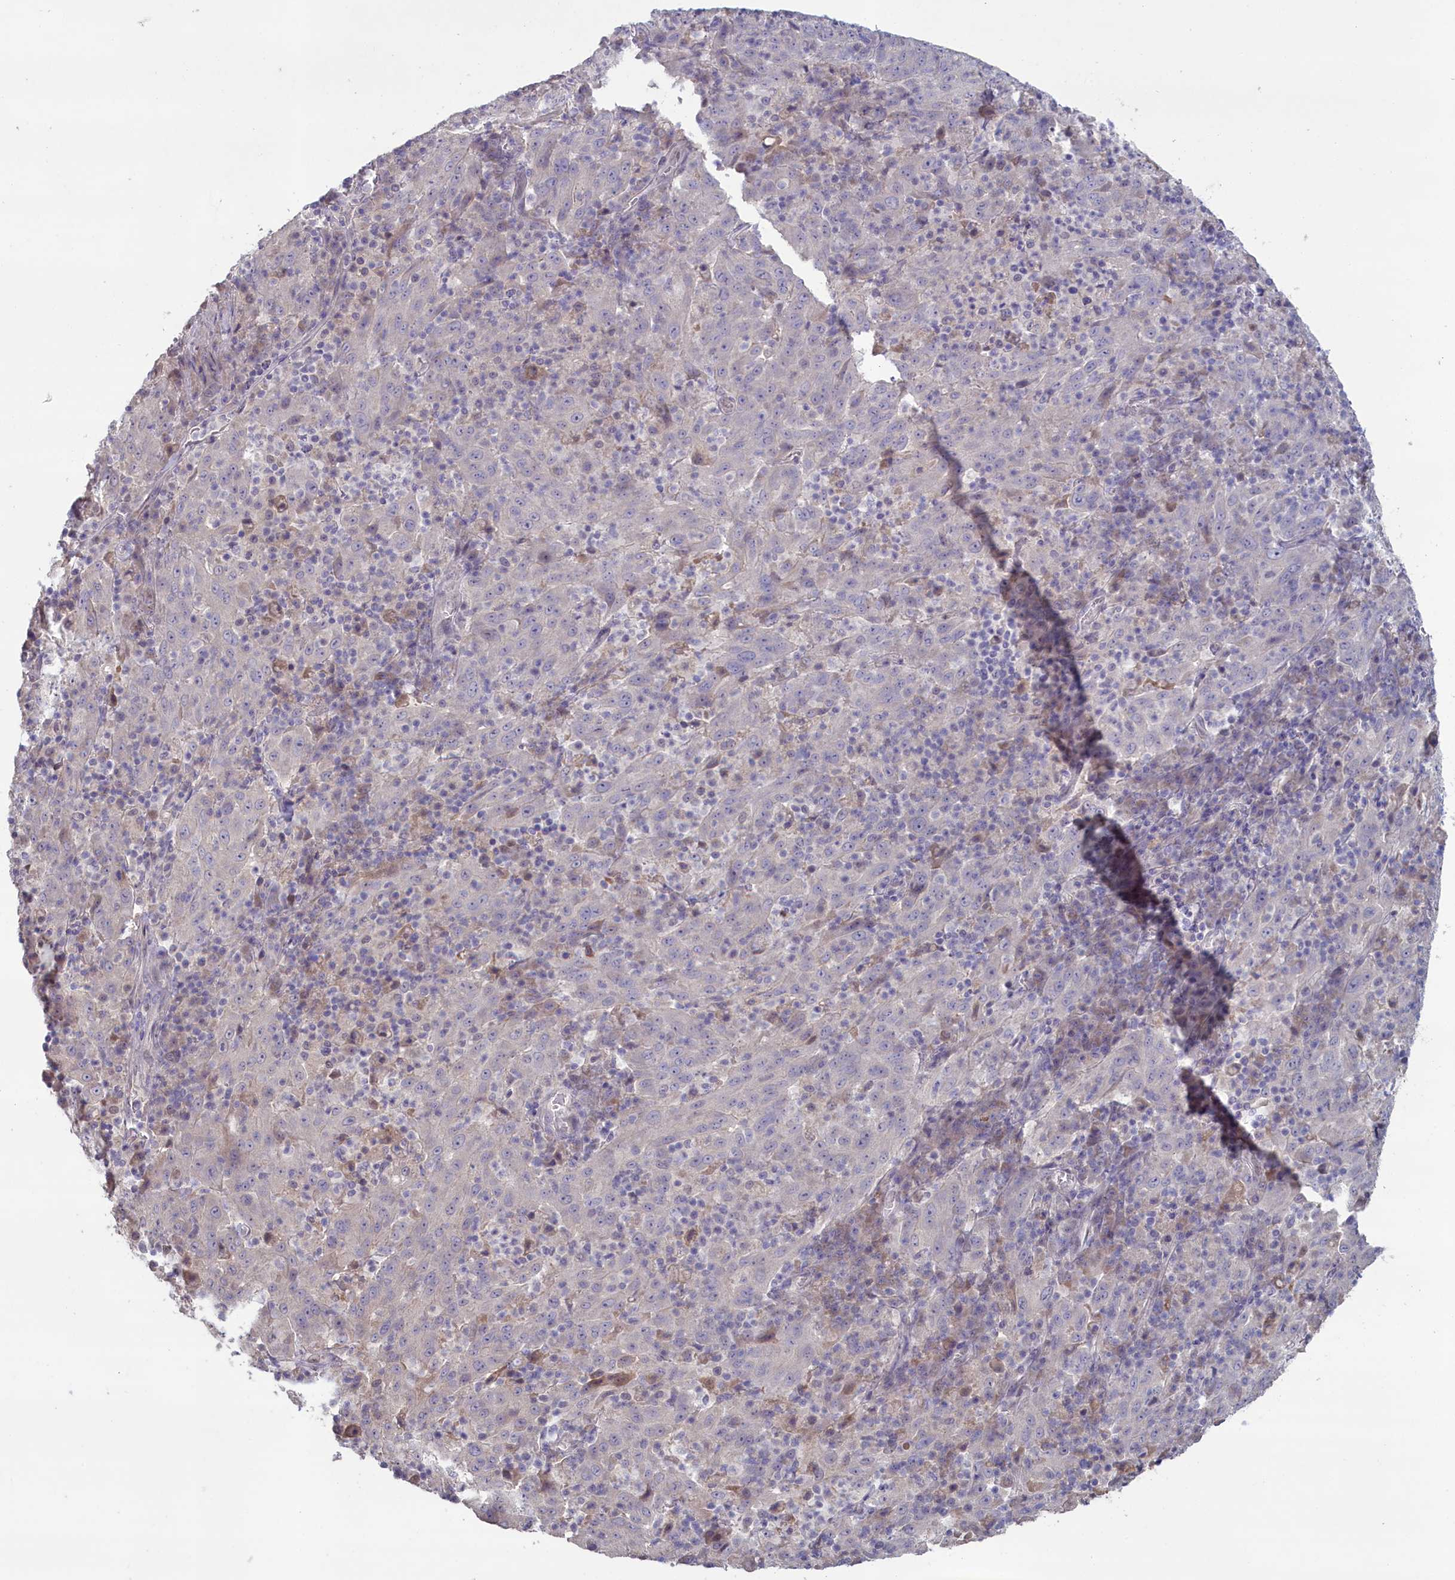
{"staining": {"intensity": "negative", "quantity": "none", "location": "none"}, "tissue": "pancreatic cancer", "cell_type": "Tumor cells", "image_type": "cancer", "snomed": [{"axis": "morphology", "description": "Adenocarcinoma, NOS"}, {"axis": "topography", "description": "Pancreas"}], "caption": "Tumor cells show no significant expression in pancreatic adenocarcinoma.", "gene": "ATF7IP2", "patient": {"sex": "male", "age": 63}}